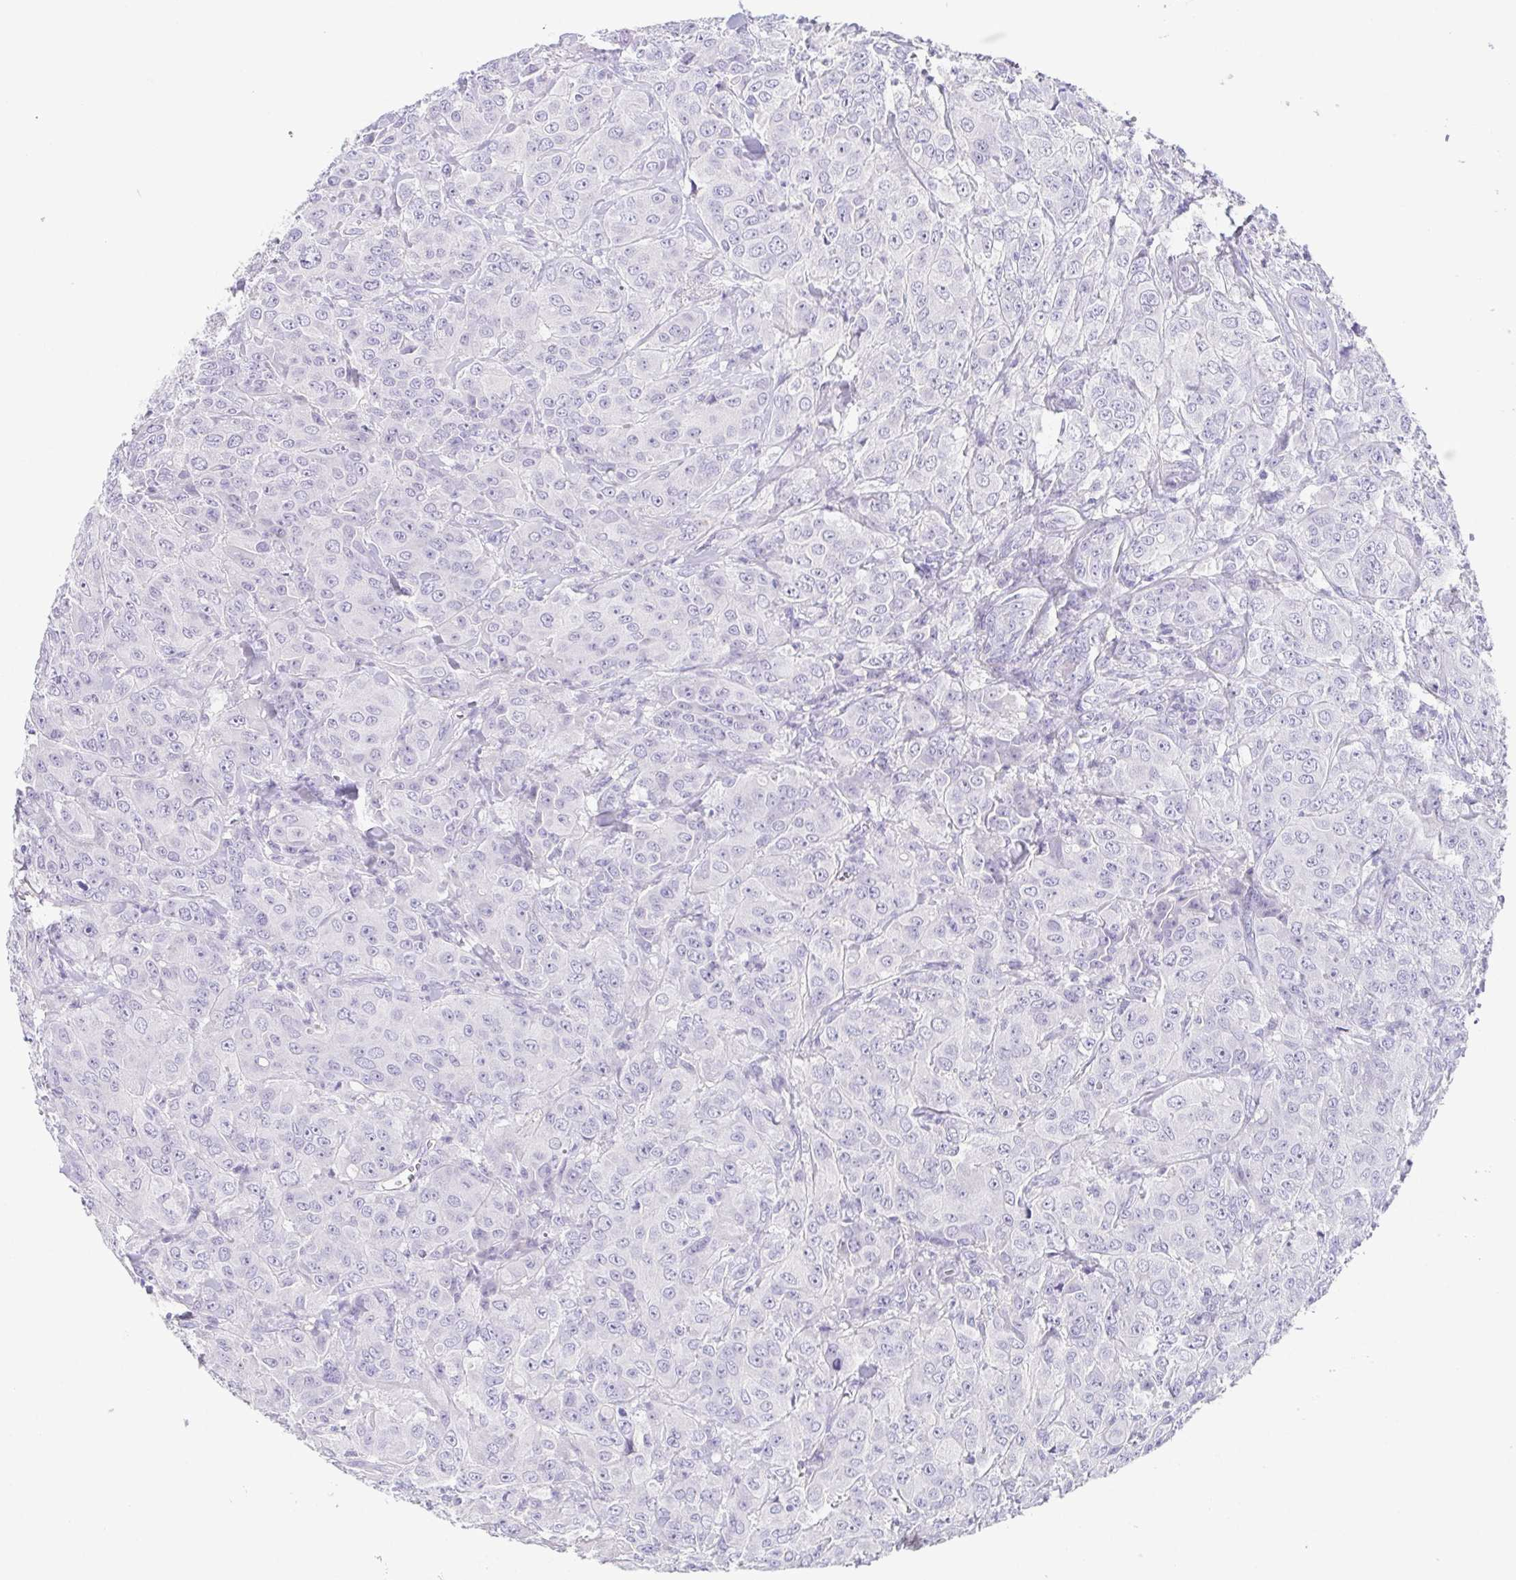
{"staining": {"intensity": "negative", "quantity": "none", "location": "none"}, "tissue": "breast cancer", "cell_type": "Tumor cells", "image_type": "cancer", "snomed": [{"axis": "morphology", "description": "Normal tissue, NOS"}, {"axis": "morphology", "description": "Duct carcinoma"}, {"axis": "topography", "description": "Breast"}], "caption": "Breast cancer (invasive ductal carcinoma) was stained to show a protein in brown. There is no significant staining in tumor cells.", "gene": "HAPLN2", "patient": {"sex": "female", "age": 43}}